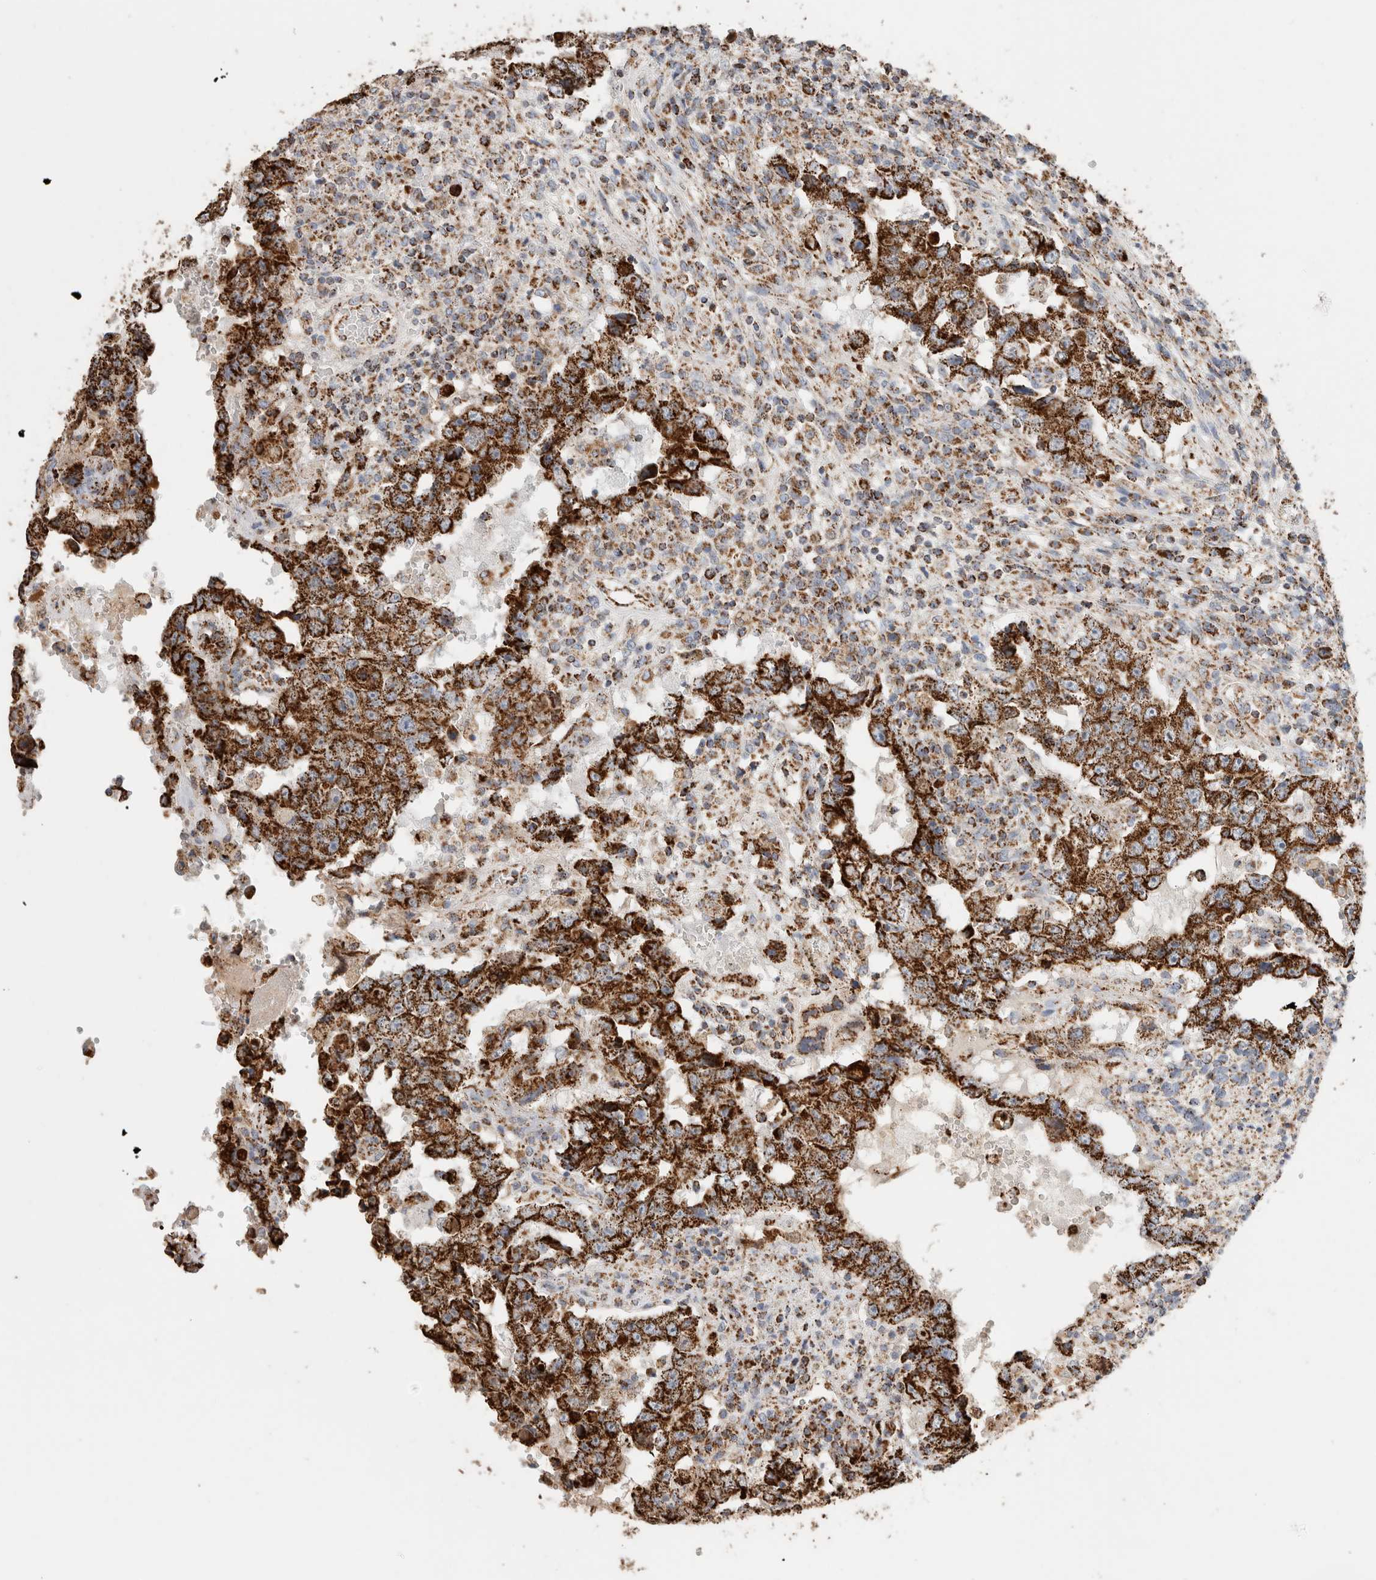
{"staining": {"intensity": "strong", "quantity": ">75%", "location": "cytoplasmic/membranous"}, "tissue": "testis cancer", "cell_type": "Tumor cells", "image_type": "cancer", "snomed": [{"axis": "morphology", "description": "Carcinoma, Embryonal, NOS"}, {"axis": "topography", "description": "Testis"}], "caption": "Testis embryonal carcinoma stained with a protein marker reveals strong staining in tumor cells.", "gene": "C1QBP", "patient": {"sex": "male", "age": 26}}